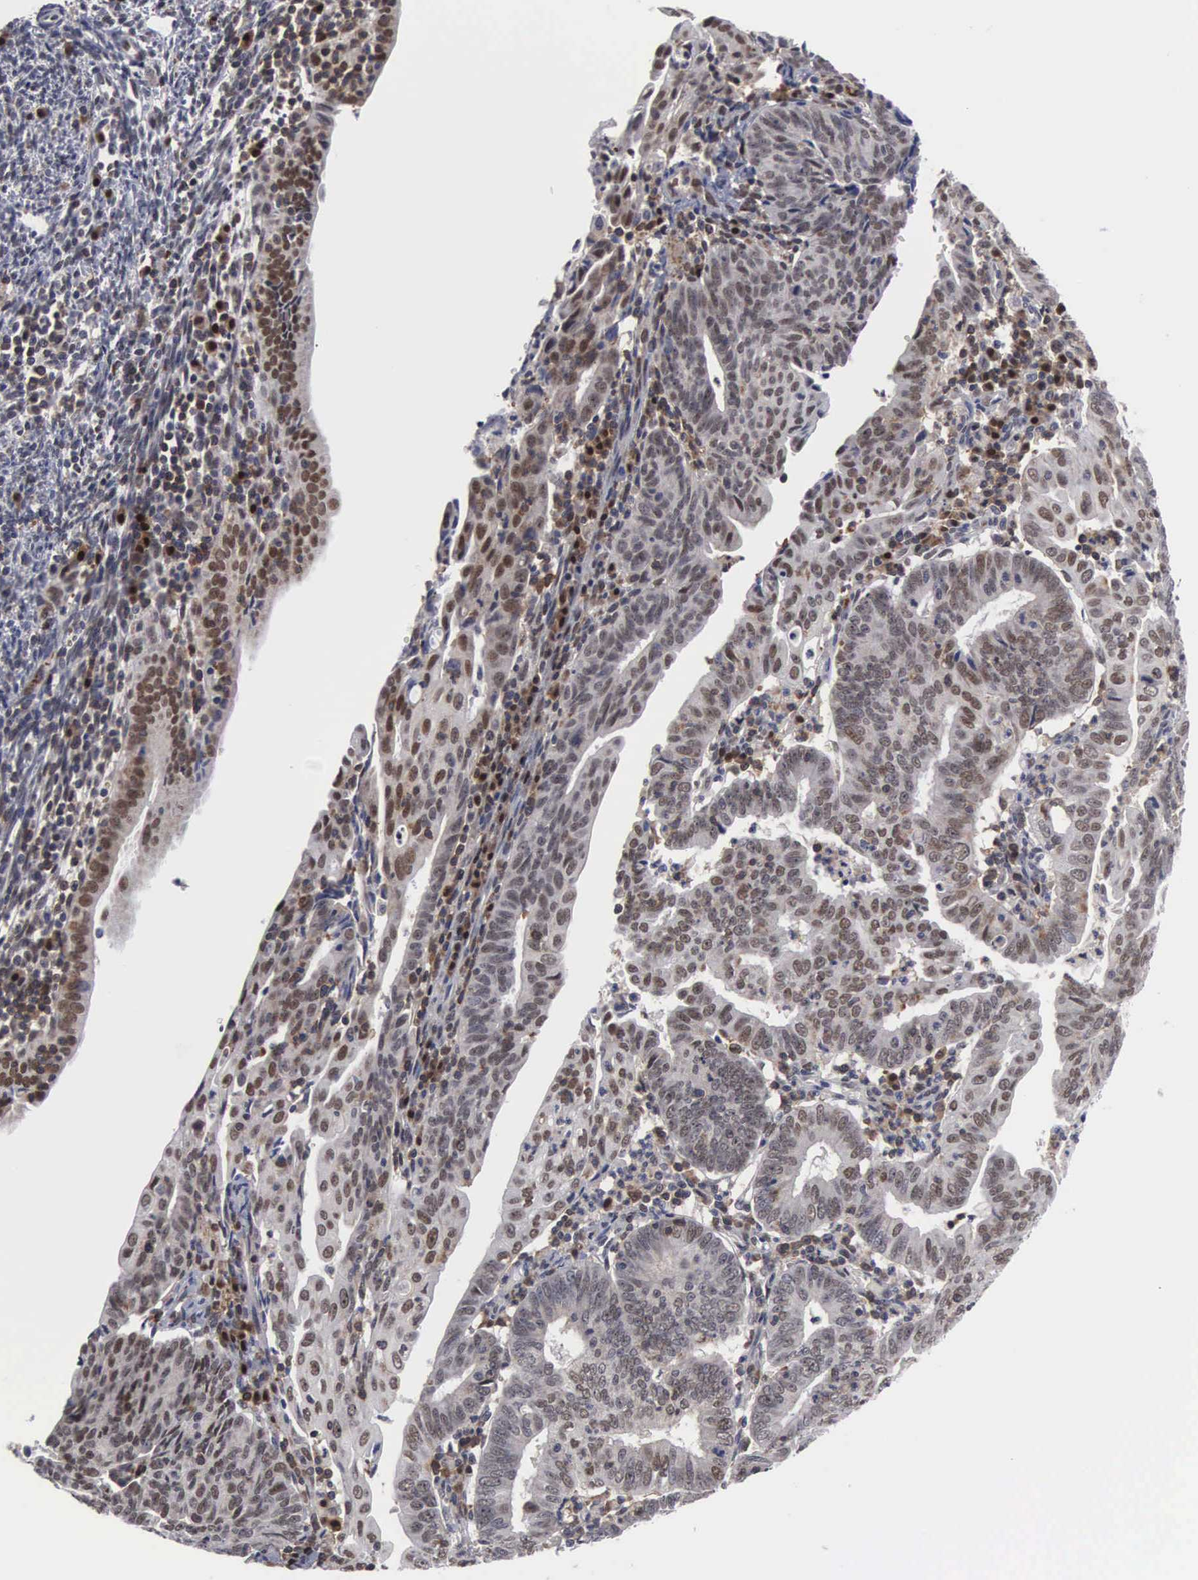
{"staining": {"intensity": "strong", "quantity": ">75%", "location": "nuclear"}, "tissue": "endometrial cancer", "cell_type": "Tumor cells", "image_type": "cancer", "snomed": [{"axis": "morphology", "description": "Adenocarcinoma, NOS"}, {"axis": "topography", "description": "Endometrium"}], "caption": "A brown stain labels strong nuclear expression of a protein in human endometrial cancer tumor cells.", "gene": "TRMT5", "patient": {"sex": "female", "age": 60}}